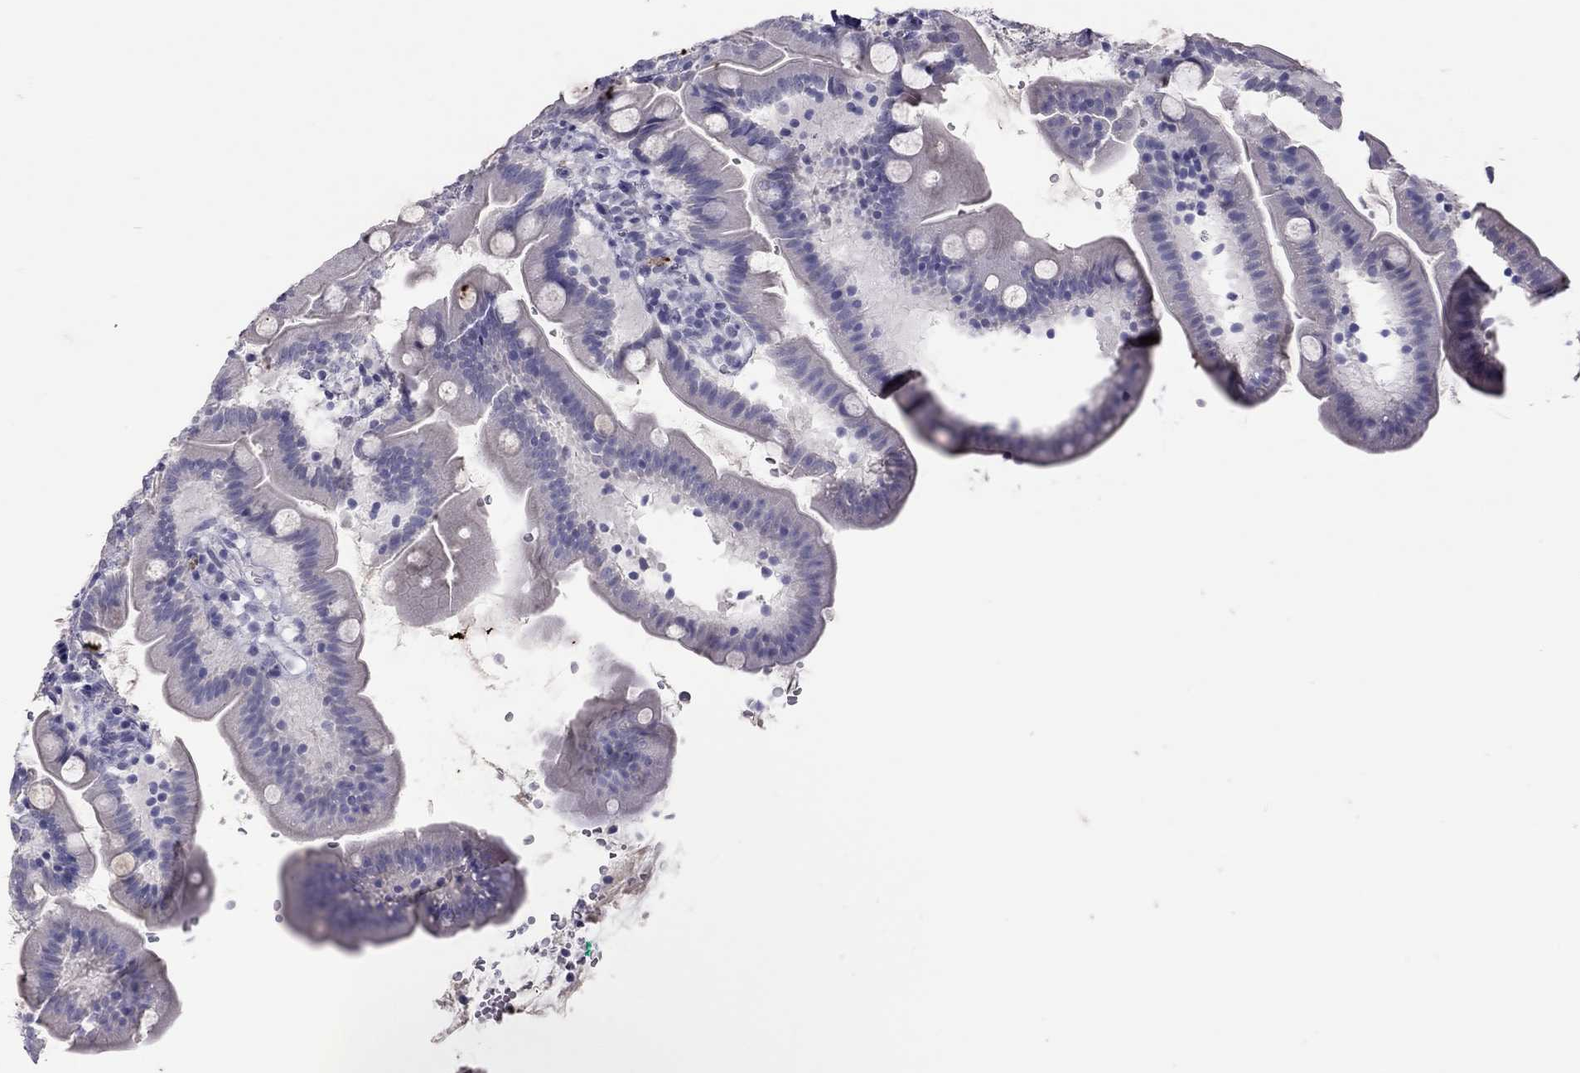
{"staining": {"intensity": "negative", "quantity": "none", "location": "none"}, "tissue": "duodenum", "cell_type": "Glandular cells", "image_type": "normal", "snomed": [{"axis": "morphology", "description": "Normal tissue, NOS"}, {"axis": "topography", "description": "Duodenum"}], "caption": "Immunohistochemical staining of benign human duodenum exhibits no significant positivity in glandular cells.", "gene": "MUC16", "patient": {"sex": "female", "age": 67}}